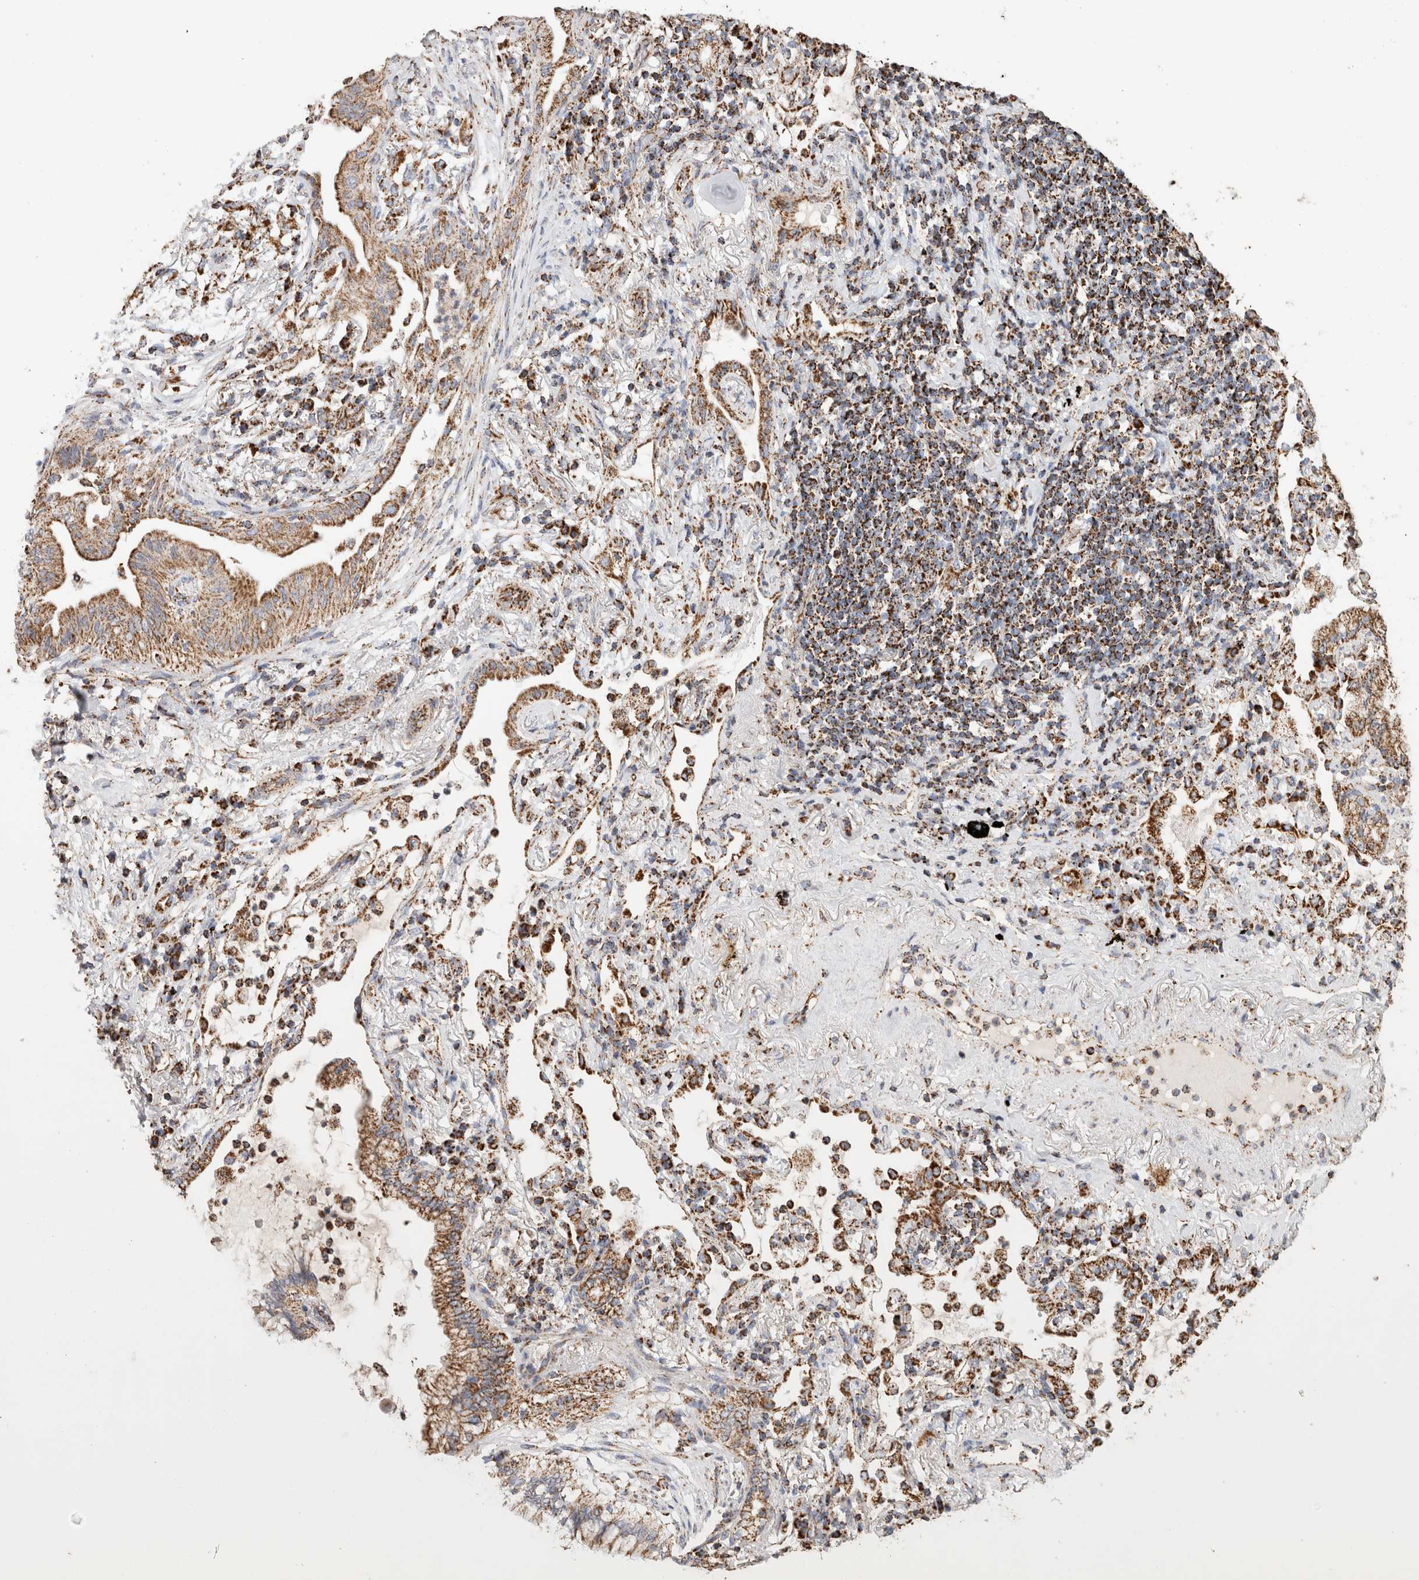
{"staining": {"intensity": "moderate", "quantity": ">75%", "location": "cytoplasmic/membranous"}, "tissue": "lung cancer", "cell_type": "Tumor cells", "image_type": "cancer", "snomed": [{"axis": "morphology", "description": "Adenocarcinoma, NOS"}, {"axis": "topography", "description": "Lung"}], "caption": "A brown stain shows moderate cytoplasmic/membranous positivity of a protein in human adenocarcinoma (lung) tumor cells.", "gene": "C1QBP", "patient": {"sex": "female", "age": 70}}